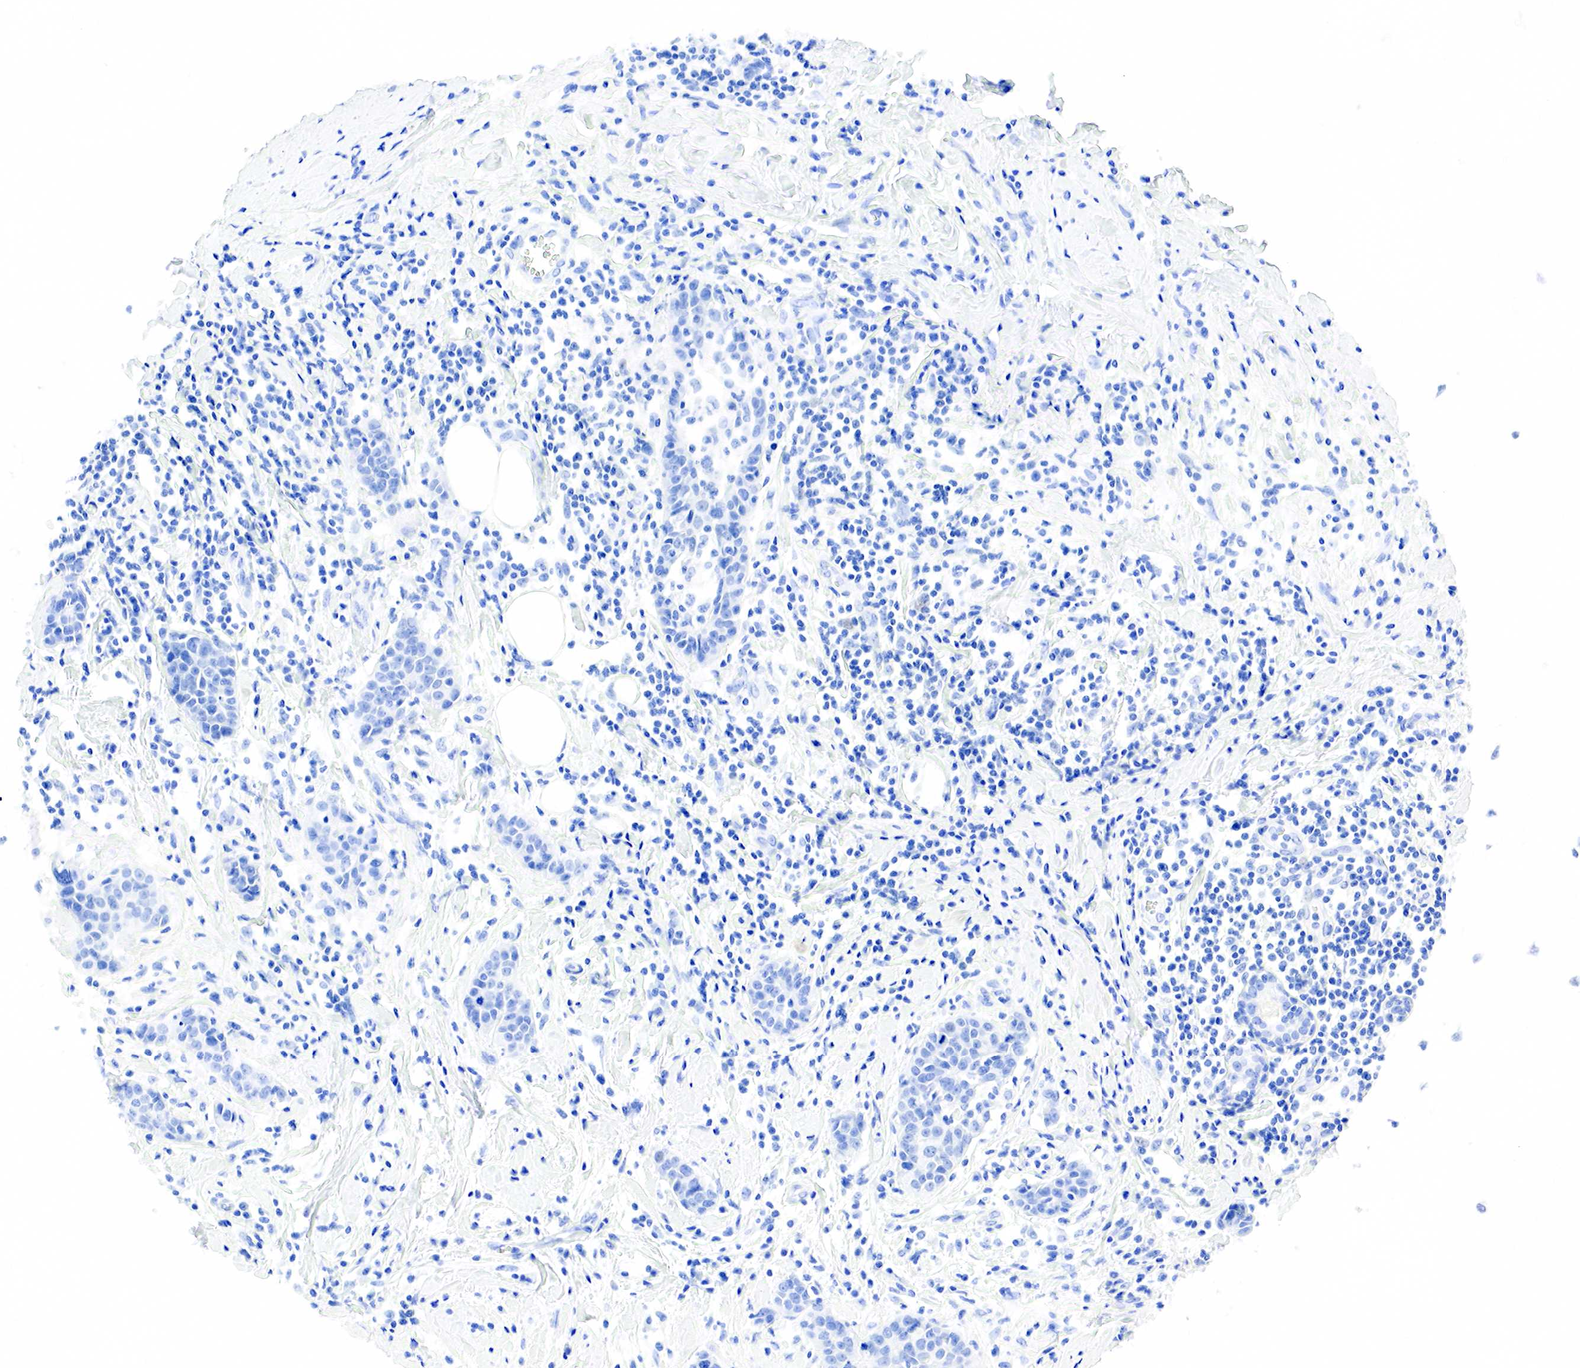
{"staining": {"intensity": "negative", "quantity": "none", "location": "none"}, "tissue": "breast cancer", "cell_type": "Tumor cells", "image_type": "cancer", "snomed": [{"axis": "morphology", "description": "Duct carcinoma"}, {"axis": "topography", "description": "Breast"}], "caption": "Immunohistochemistry micrograph of neoplastic tissue: breast cancer (invasive ductal carcinoma) stained with DAB (3,3'-diaminobenzidine) demonstrates no significant protein staining in tumor cells.", "gene": "PTH", "patient": {"sex": "female", "age": 55}}